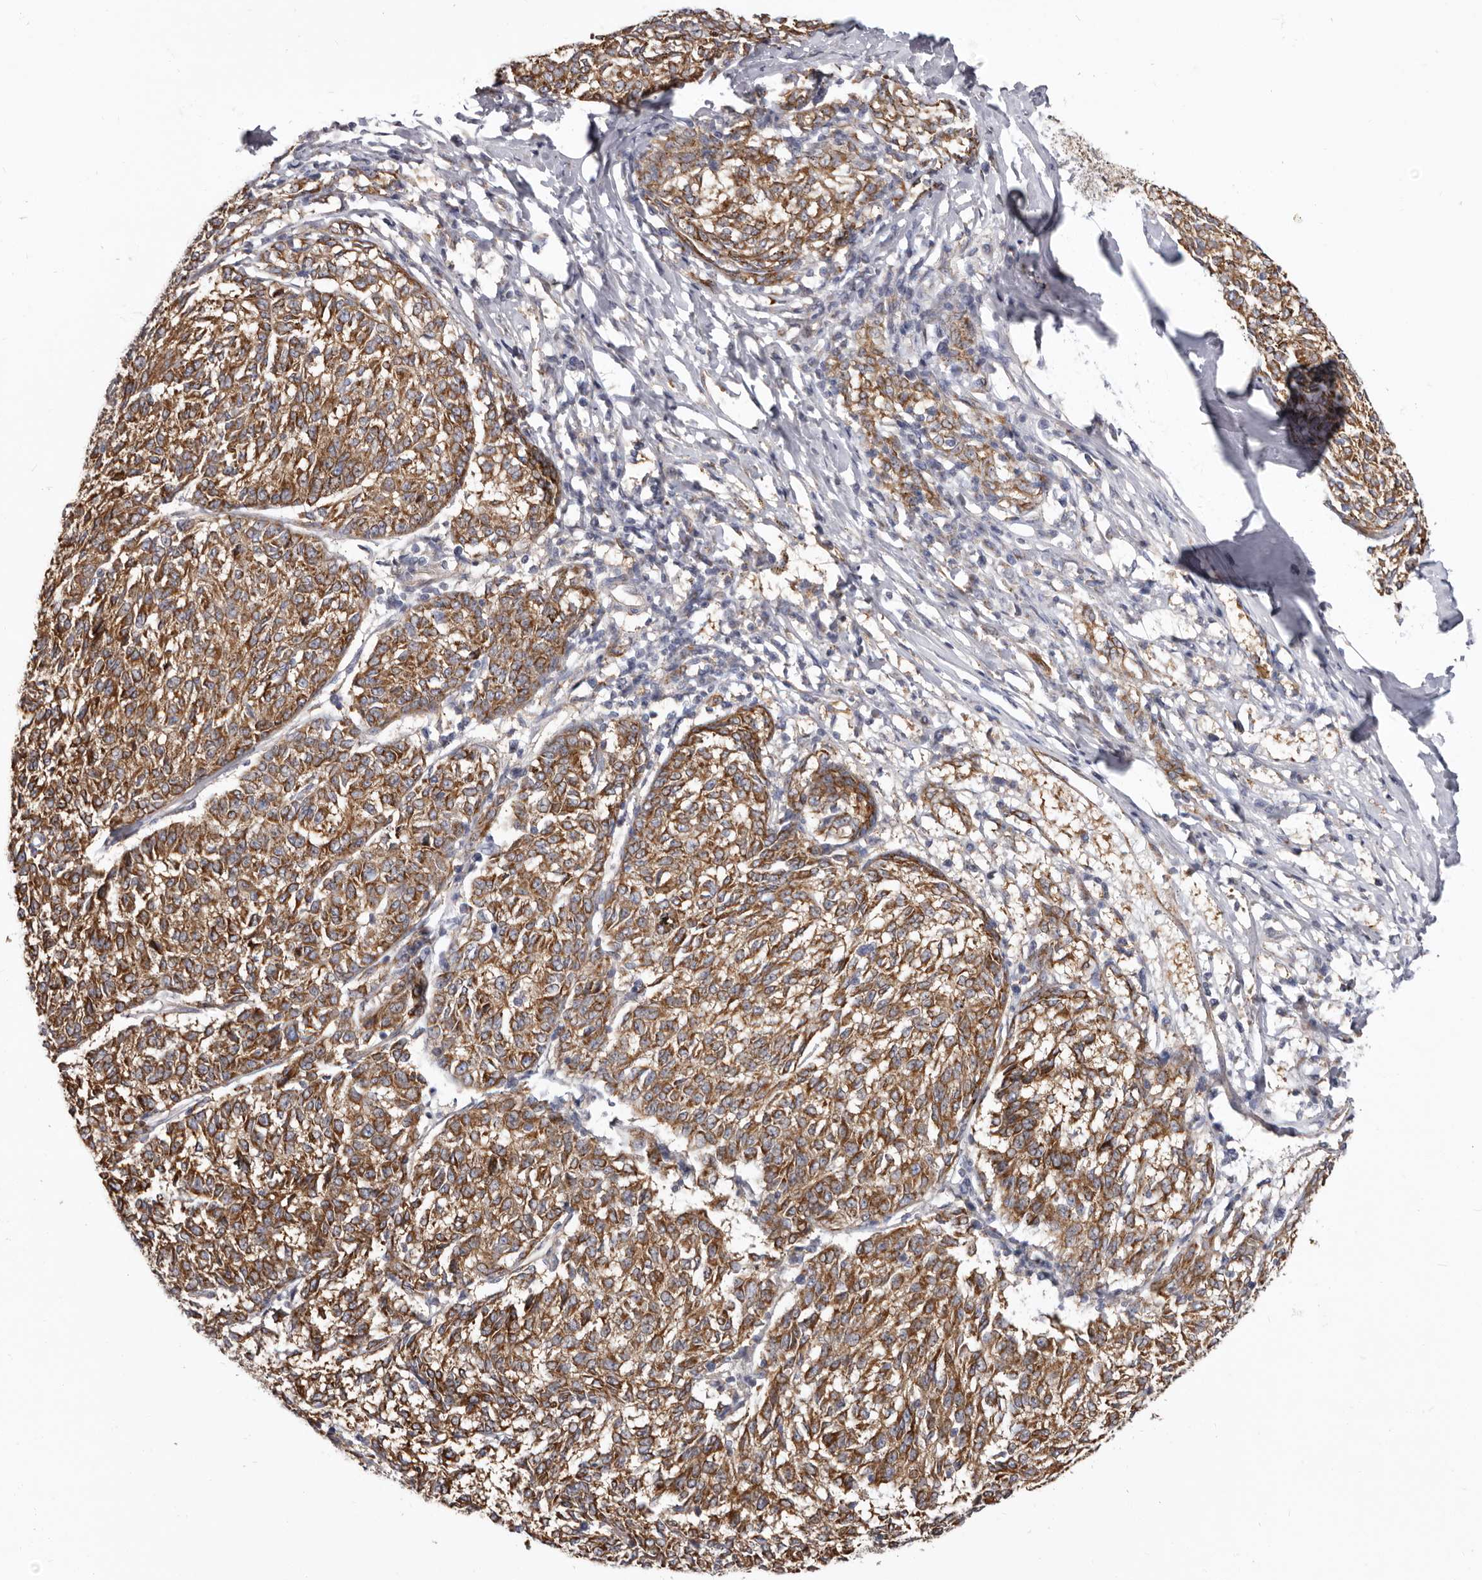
{"staining": {"intensity": "strong", "quantity": ">75%", "location": "cytoplasmic/membranous"}, "tissue": "melanoma", "cell_type": "Tumor cells", "image_type": "cancer", "snomed": [{"axis": "morphology", "description": "Malignant melanoma, NOS"}, {"axis": "topography", "description": "Skin"}], "caption": "Strong cytoplasmic/membranous staining for a protein is appreciated in approximately >75% of tumor cells of melanoma using immunohistochemistry (IHC).", "gene": "FMO2", "patient": {"sex": "female", "age": 72}}